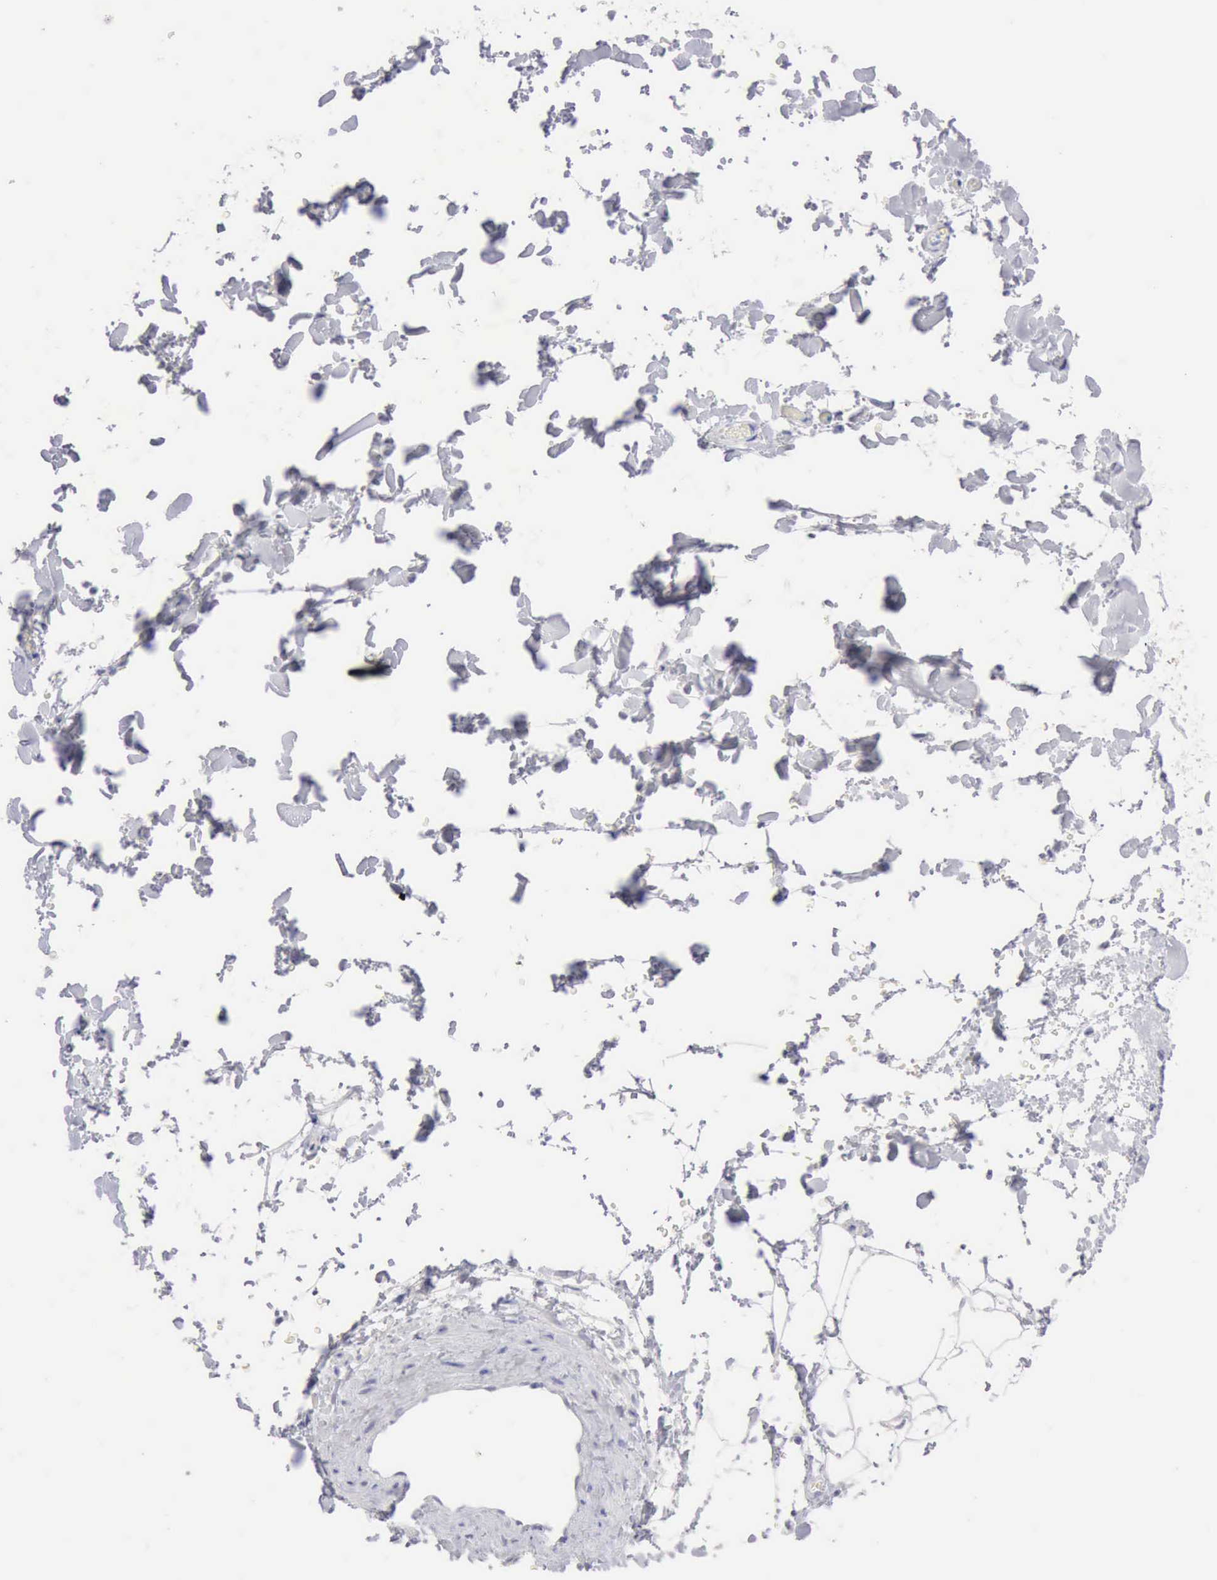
{"staining": {"intensity": "negative", "quantity": "none", "location": "none"}, "tissue": "adipose tissue", "cell_type": "Adipocytes", "image_type": "normal", "snomed": [{"axis": "morphology", "description": "Normal tissue, NOS"}, {"axis": "topography", "description": "Soft tissue"}], "caption": "Protein analysis of normal adipose tissue demonstrates no significant staining in adipocytes.", "gene": "ANGEL1", "patient": {"sex": "male", "age": 72}}